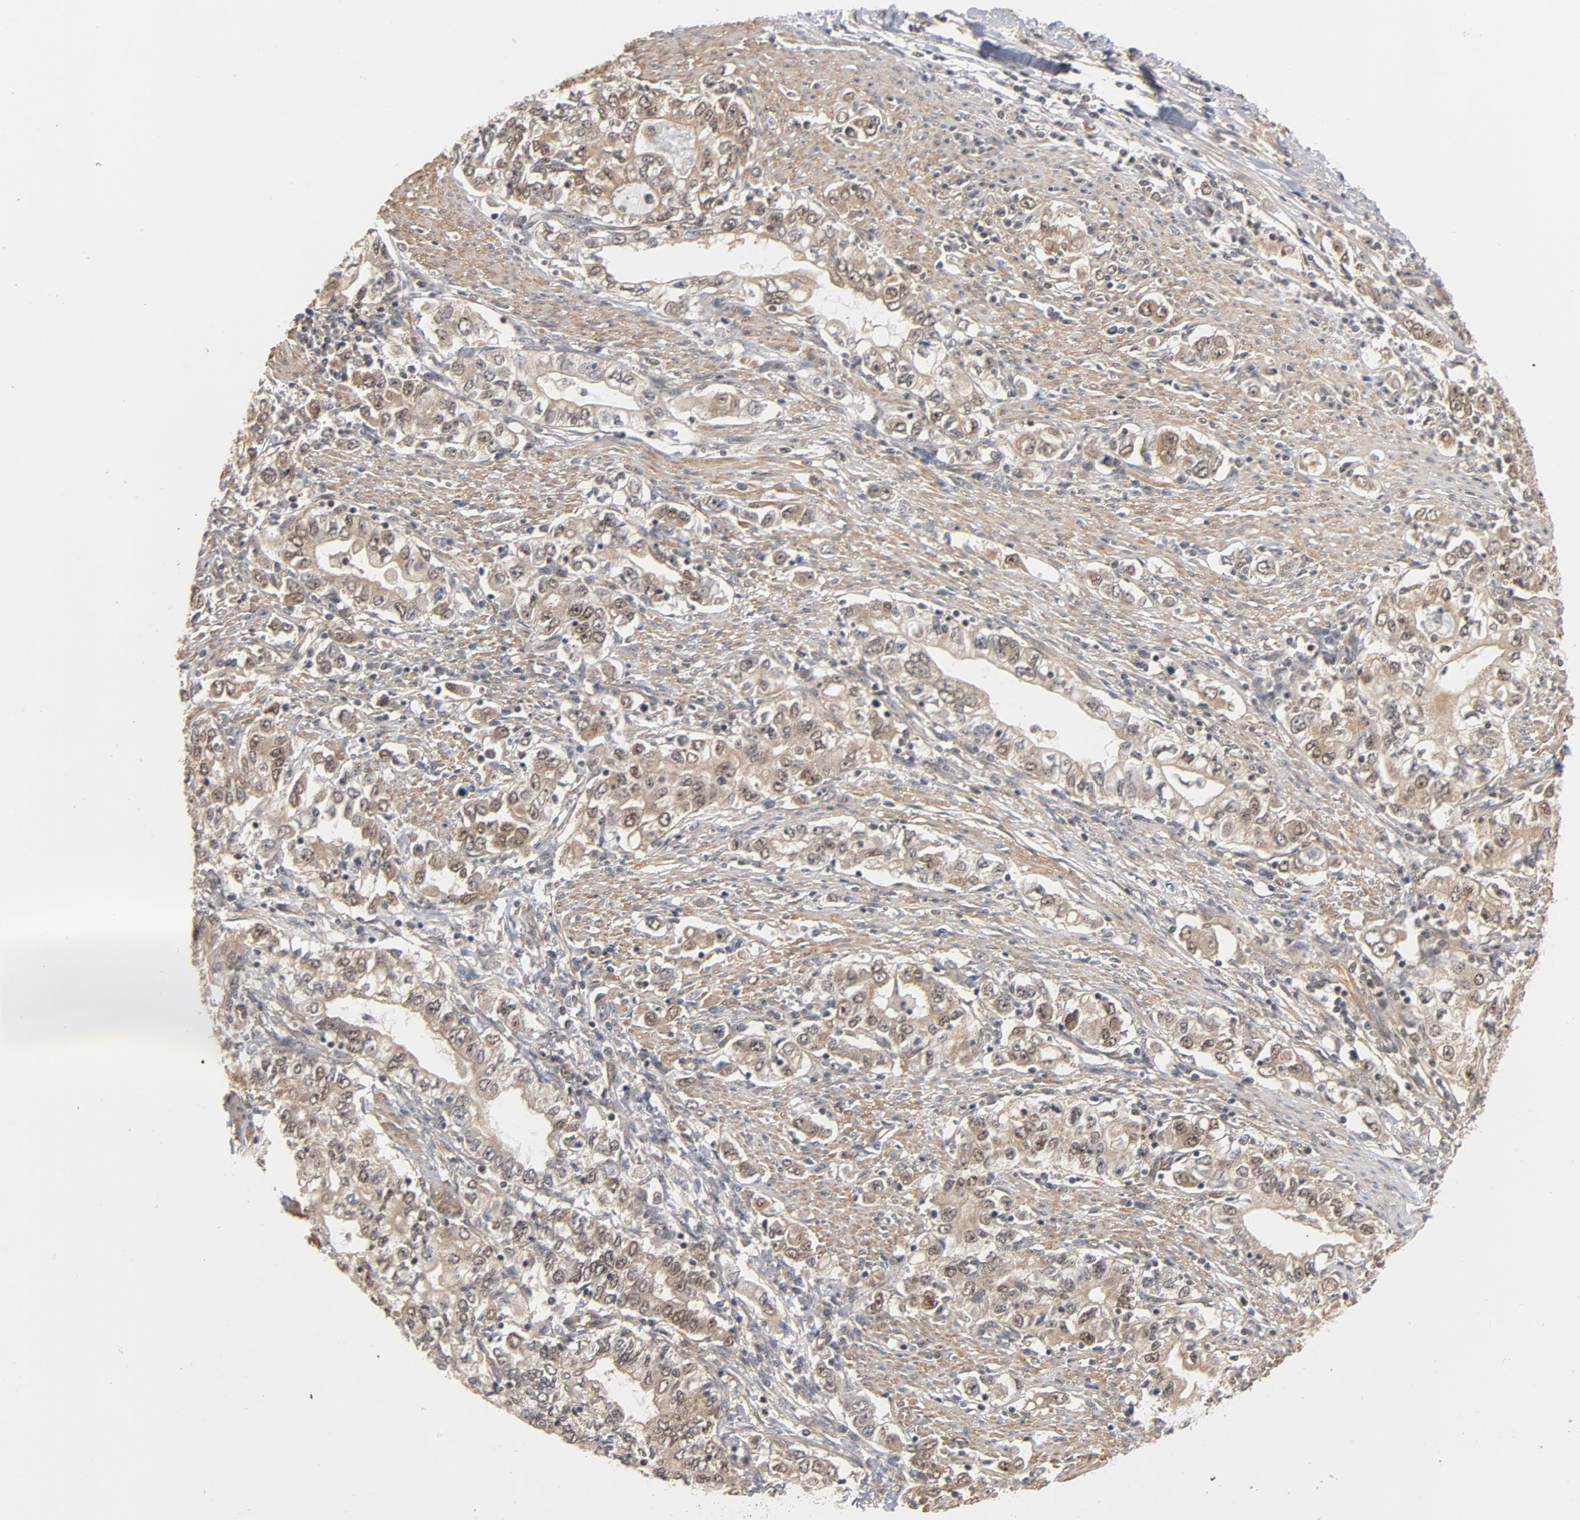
{"staining": {"intensity": "moderate", "quantity": ">75%", "location": "cytoplasmic/membranous"}, "tissue": "stomach cancer", "cell_type": "Tumor cells", "image_type": "cancer", "snomed": [{"axis": "morphology", "description": "Adenocarcinoma, NOS"}, {"axis": "topography", "description": "Stomach, lower"}], "caption": "Stomach cancer was stained to show a protein in brown. There is medium levels of moderate cytoplasmic/membranous expression in approximately >75% of tumor cells.", "gene": "CDC37", "patient": {"sex": "female", "age": 72}}